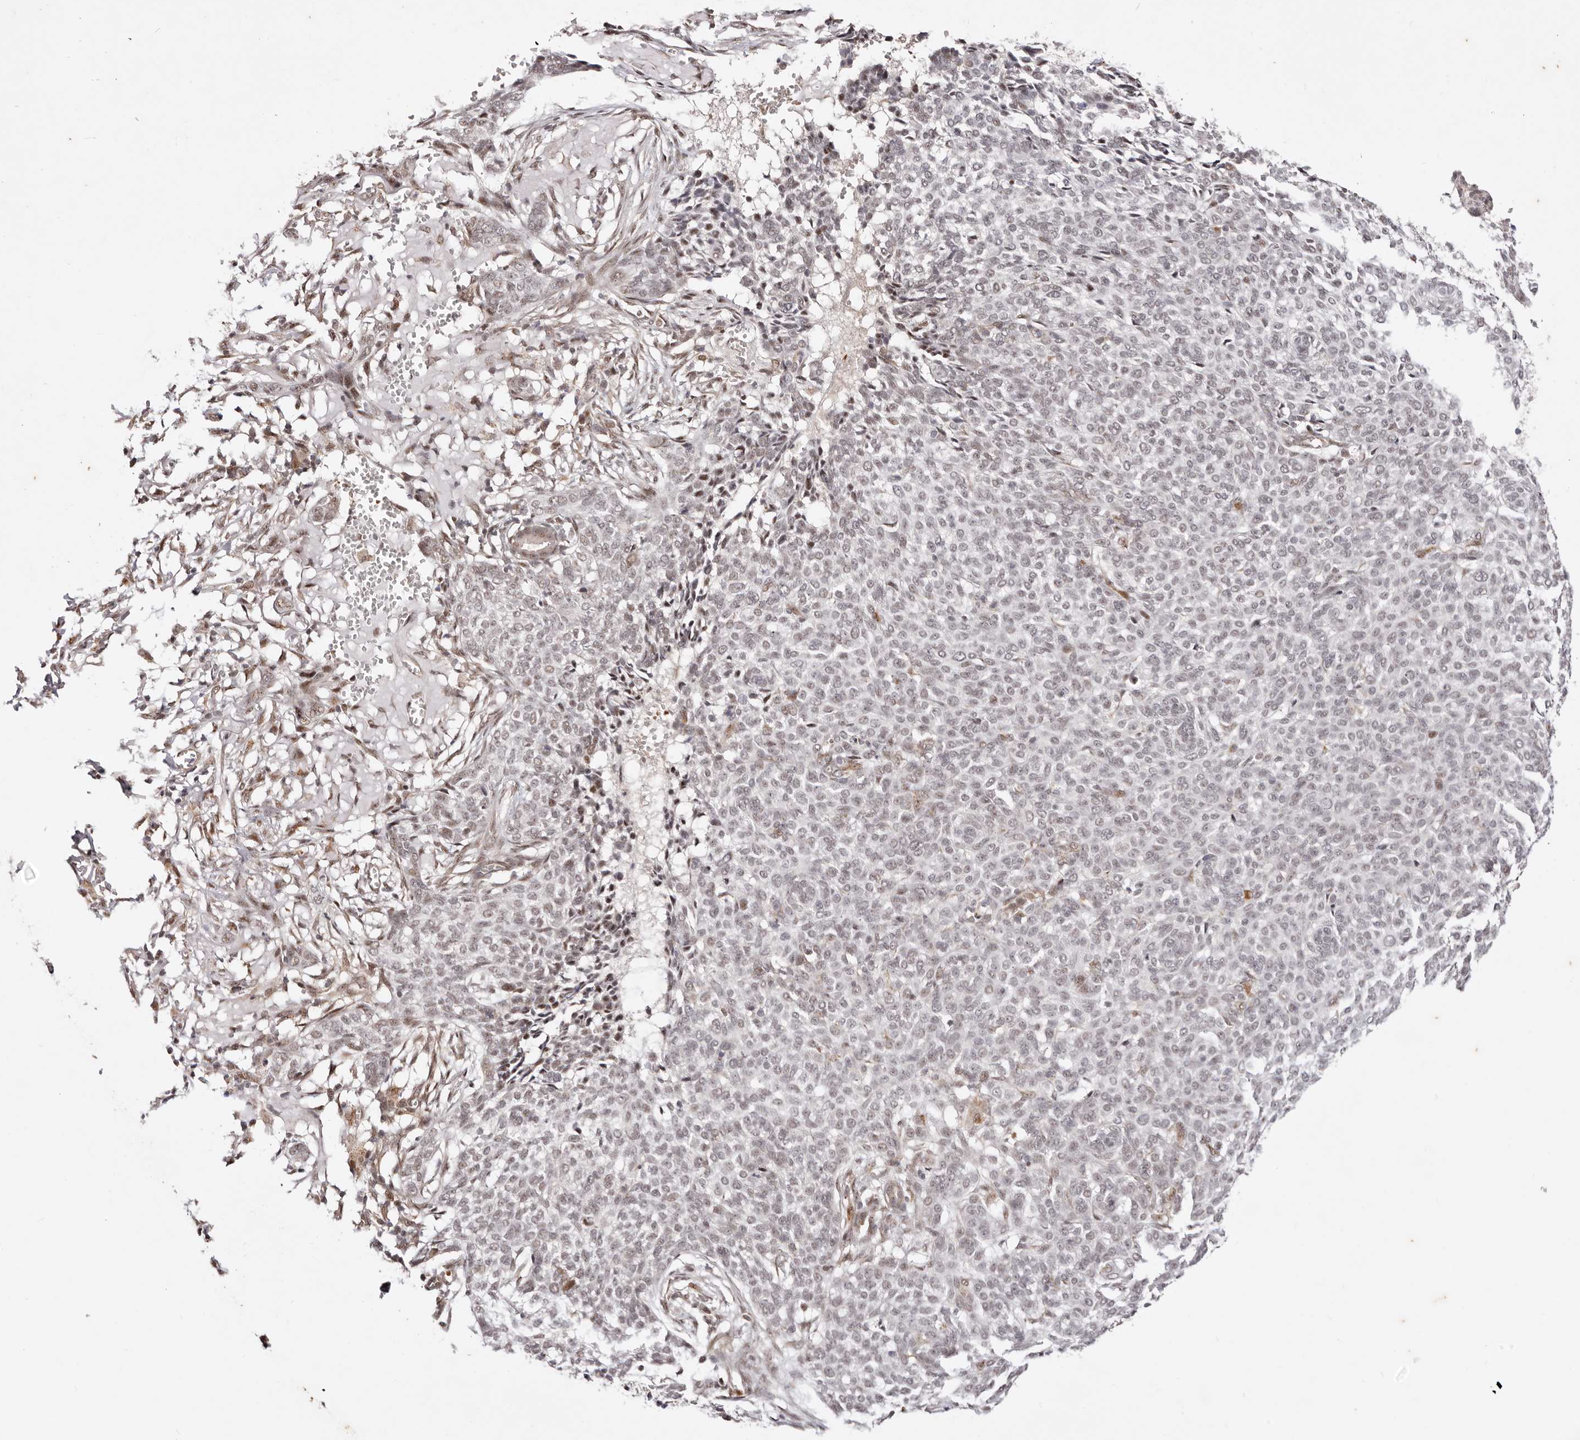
{"staining": {"intensity": "weak", "quantity": "25%-75%", "location": "nuclear"}, "tissue": "skin cancer", "cell_type": "Tumor cells", "image_type": "cancer", "snomed": [{"axis": "morphology", "description": "Basal cell carcinoma"}, {"axis": "topography", "description": "Skin"}], "caption": "Protein staining reveals weak nuclear positivity in about 25%-75% of tumor cells in skin basal cell carcinoma.", "gene": "WRN", "patient": {"sex": "male", "age": 85}}